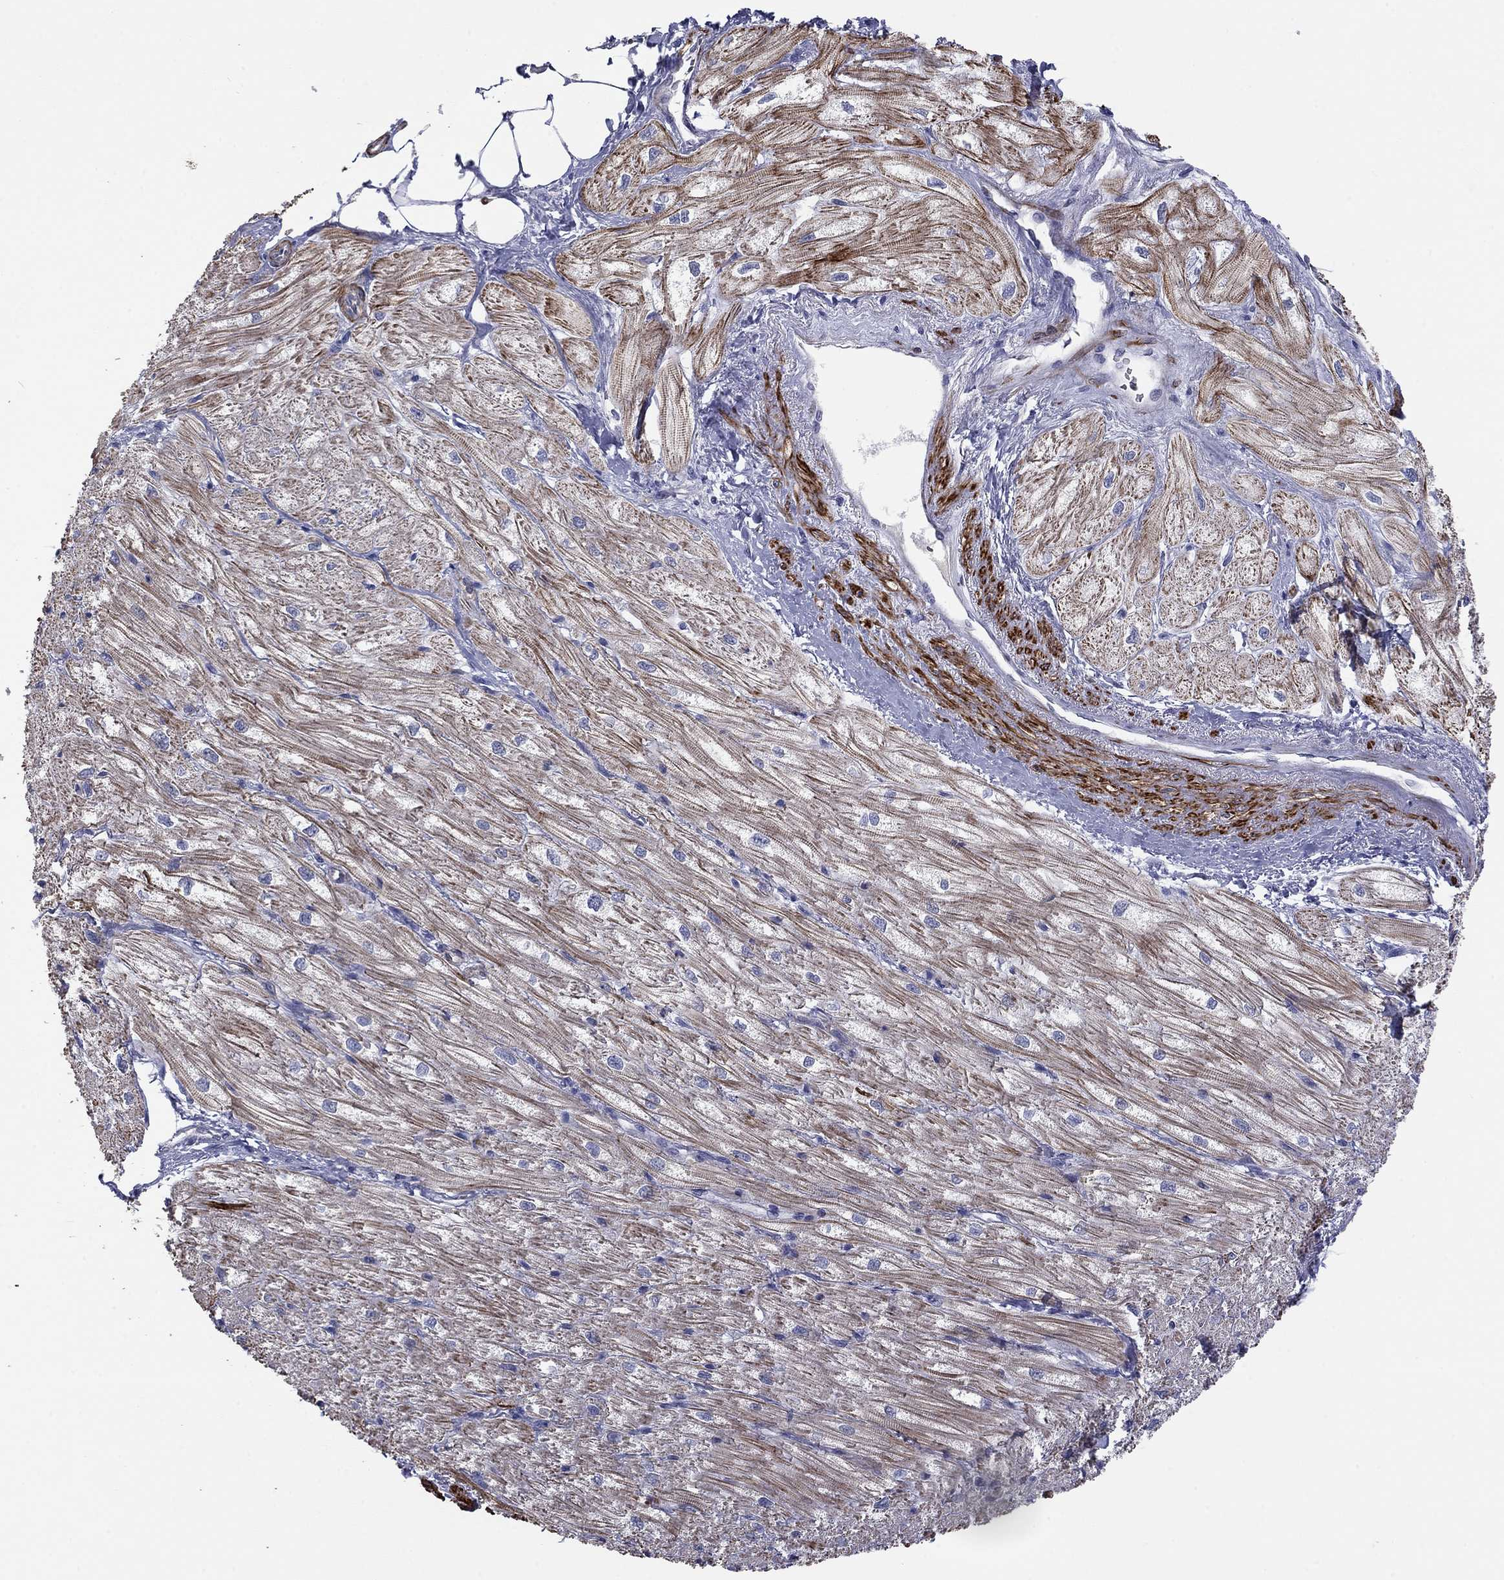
{"staining": {"intensity": "strong", "quantity": "25%-75%", "location": "cytoplasmic/membranous"}, "tissue": "heart muscle", "cell_type": "Cardiomyocytes", "image_type": "normal", "snomed": [{"axis": "morphology", "description": "Normal tissue, NOS"}, {"axis": "topography", "description": "Heart"}], "caption": "DAB (3,3'-diaminobenzidine) immunohistochemical staining of normal heart muscle shows strong cytoplasmic/membranous protein positivity in approximately 25%-75% of cardiomyocytes.", "gene": "IP6K3", "patient": {"sex": "male", "age": 57}}